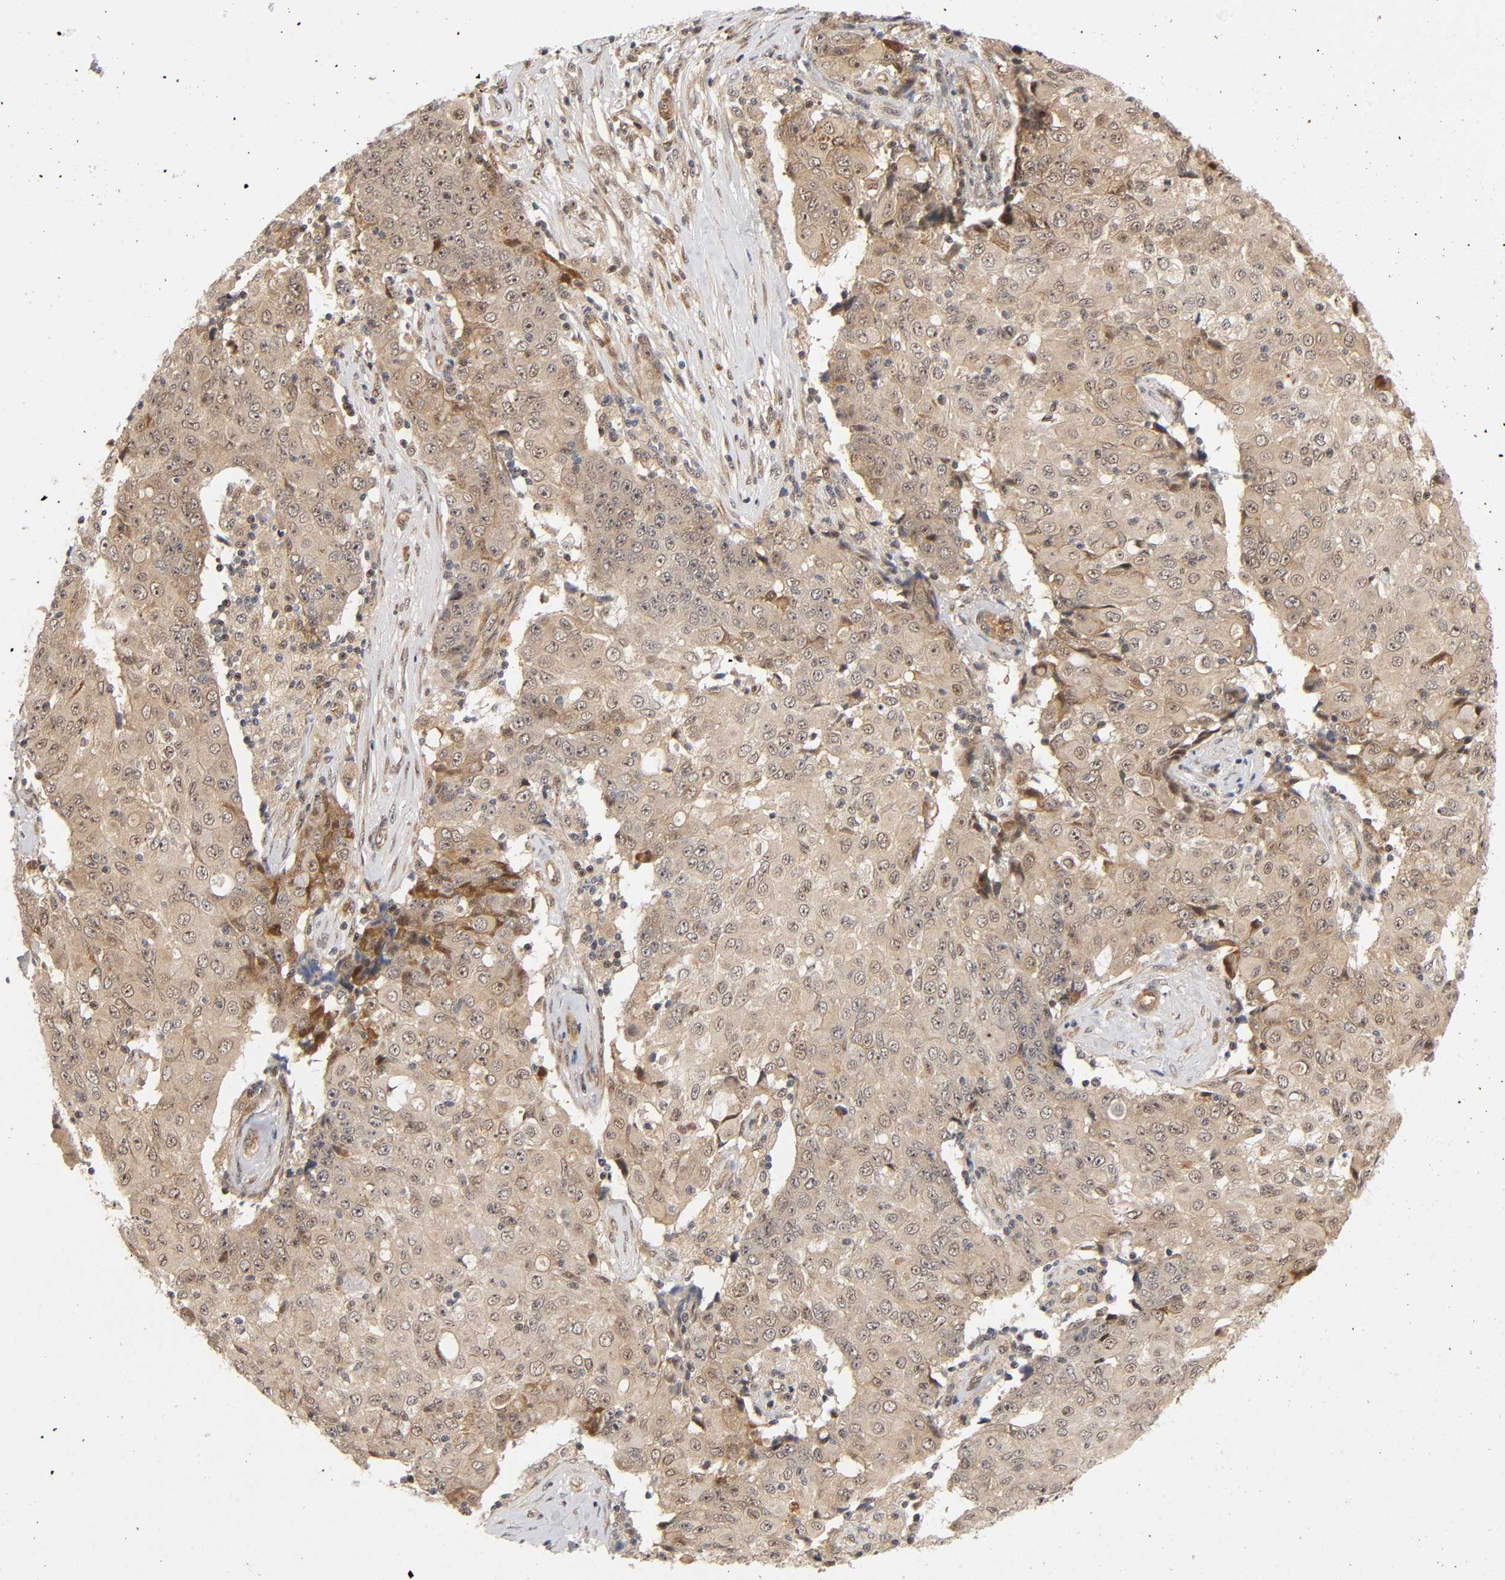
{"staining": {"intensity": "weak", "quantity": ">75%", "location": "cytoplasmic/membranous"}, "tissue": "ovarian cancer", "cell_type": "Tumor cells", "image_type": "cancer", "snomed": [{"axis": "morphology", "description": "Carcinoma, endometroid"}, {"axis": "topography", "description": "Ovary"}], "caption": "Protein positivity by immunohistochemistry (IHC) shows weak cytoplasmic/membranous positivity in about >75% of tumor cells in ovarian endometroid carcinoma.", "gene": "IQCJ-SCHIP1", "patient": {"sex": "female", "age": 42}}